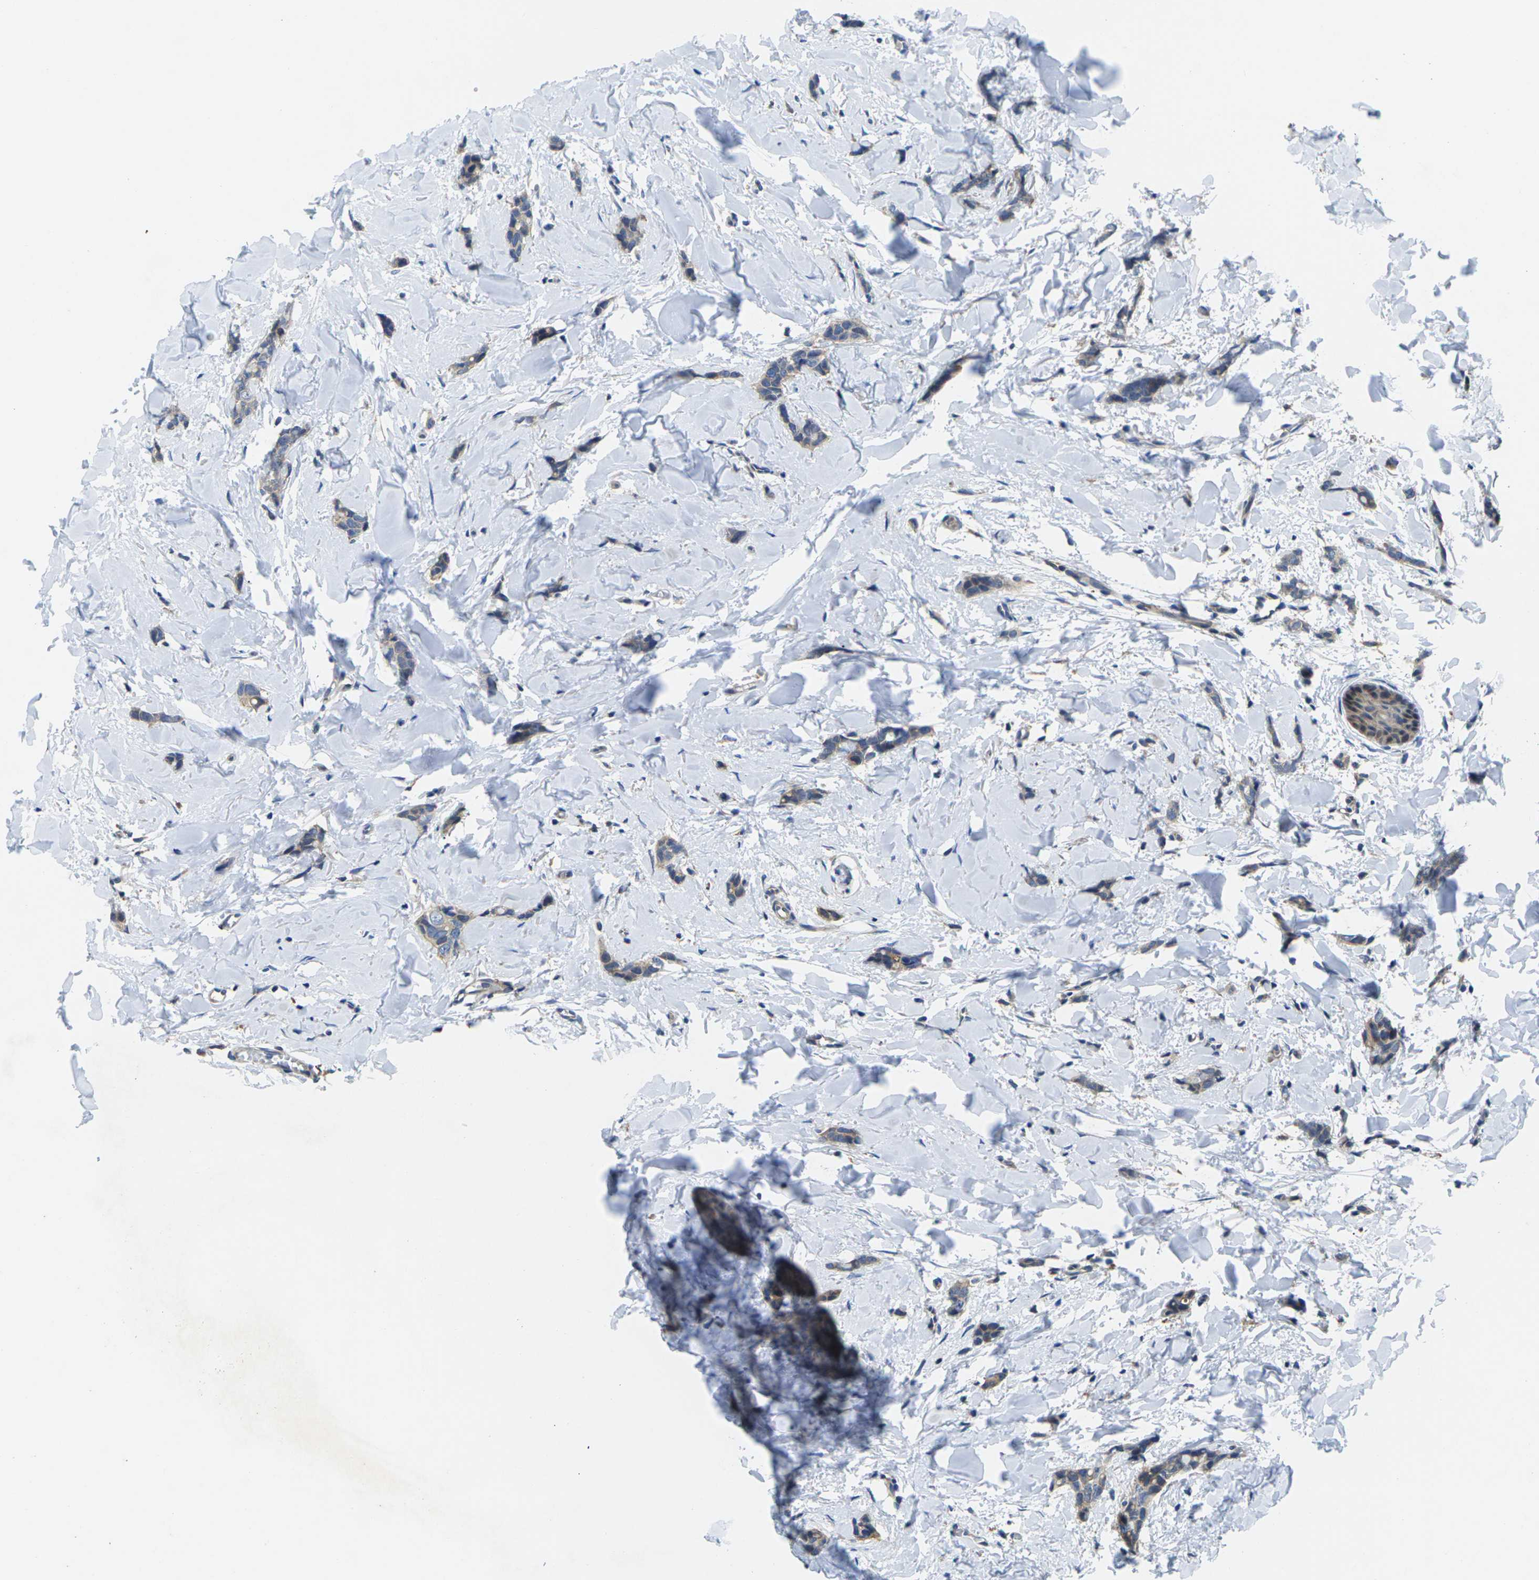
{"staining": {"intensity": "weak", "quantity": ">75%", "location": "cytoplasmic/membranous"}, "tissue": "breast cancer", "cell_type": "Tumor cells", "image_type": "cancer", "snomed": [{"axis": "morphology", "description": "Lobular carcinoma"}, {"axis": "topography", "description": "Skin"}, {"axis": "topography", "description": "Breast"}], "caption": "Protein analysis of breast lobular carcinoma tissue displays weak cytoplasmic/membranous staining in about >75% of tumor cells.", "gene": "SCNN1A", "patient": {"sex": "female", "age": 46}}